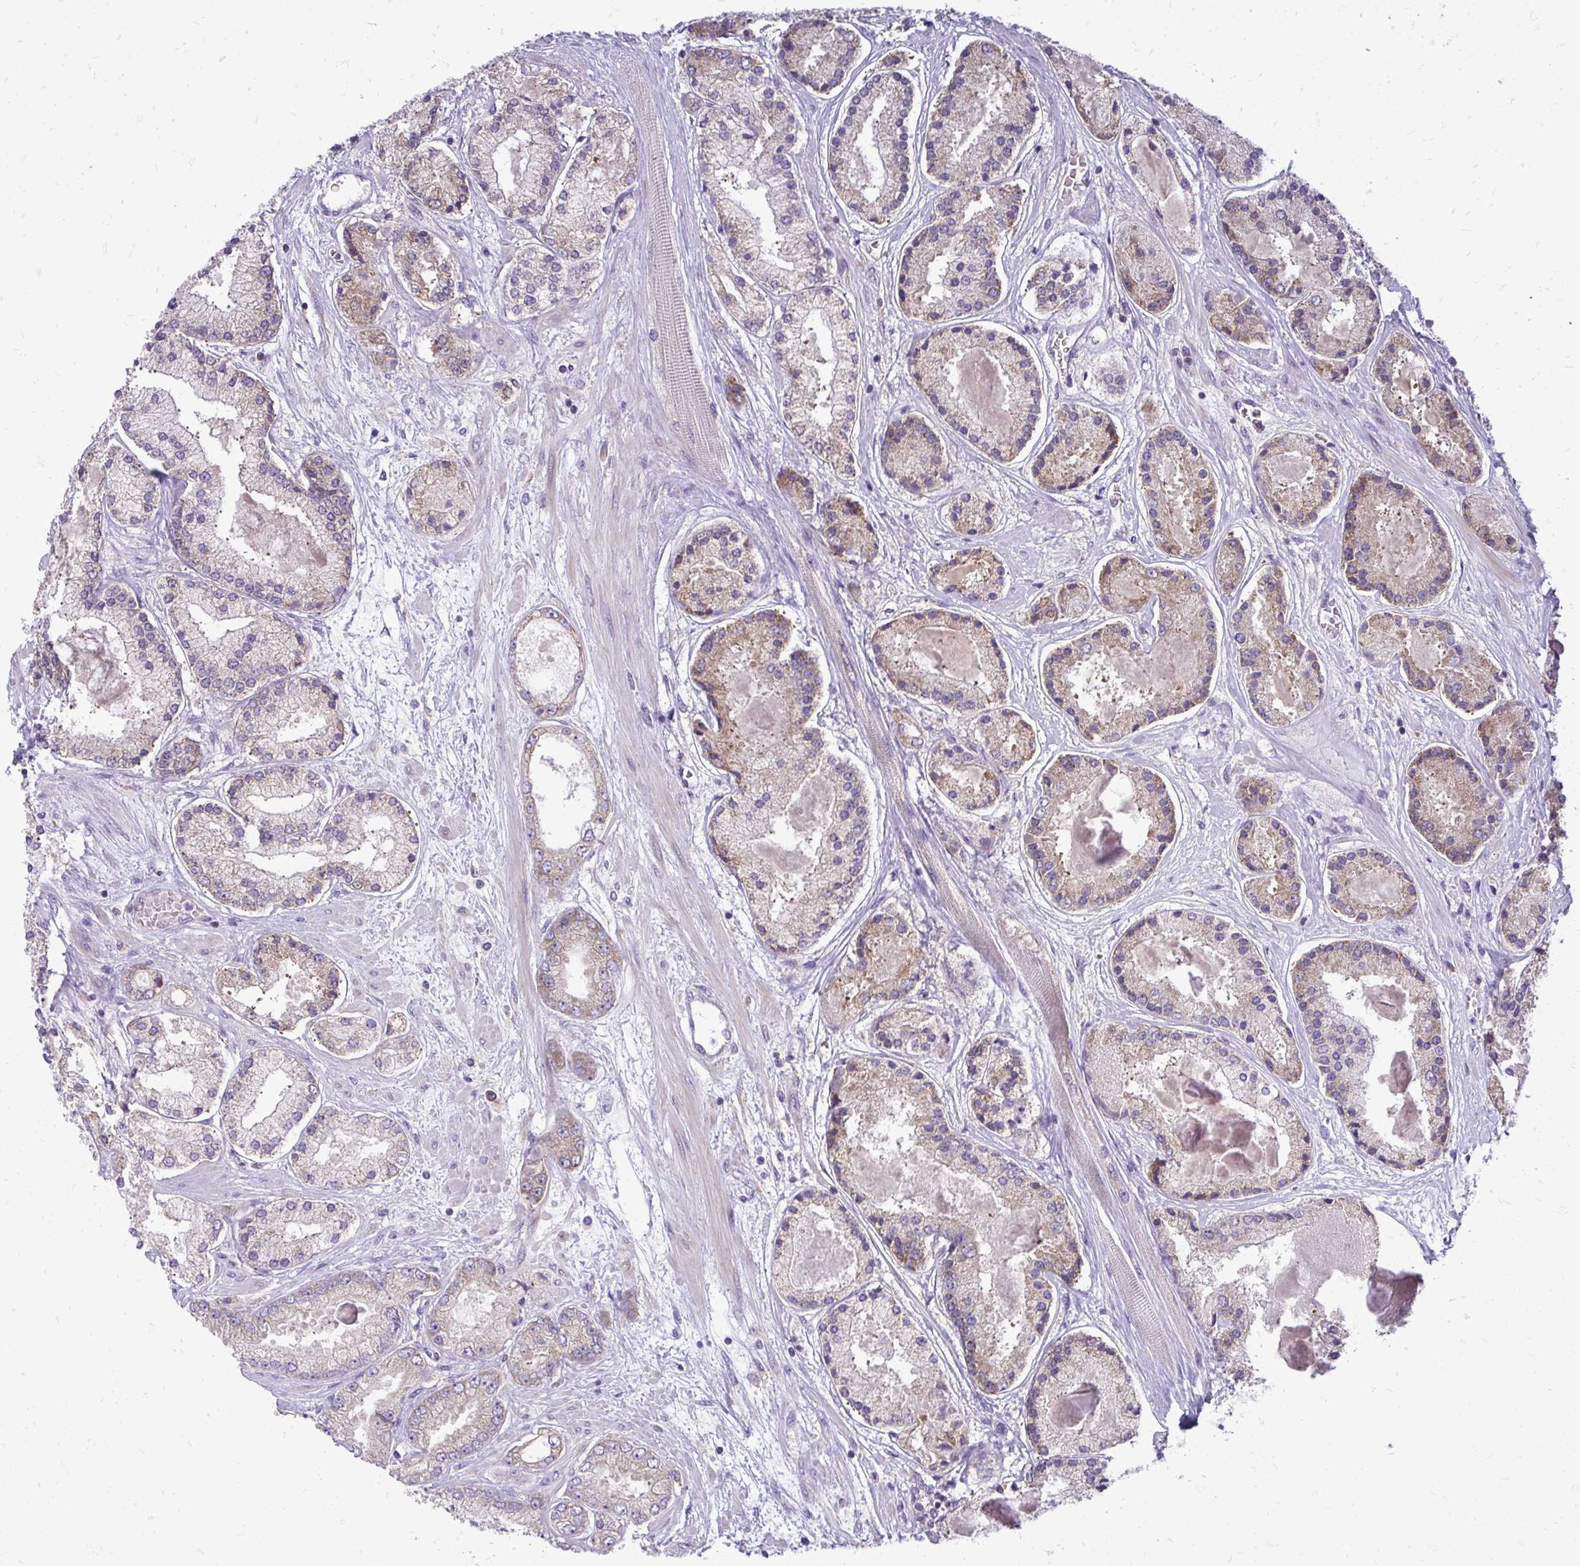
{"staining": {"intensity": "moderate", "quantity": "25%-75%", "location": "cytoplasmic/membranous"}, "tissue": "prostate cancer", "cell_type": "Tumor cells", "image_type": "cancer", "snomed": [{"axis": "morphology", "description": "Adenocarcinoma, High grade"}, {"axis": "topography", "description": "Prostate"}], "caption": "Protein expression analysis of prostate cancer (high-grade adenocarcinoma) reveals moderate cytoplasmic/membranous positivity in about 25%-75% of tumor cells.", "gene": "RPLP2", "patient": {"sex": "male", "age": 67}}